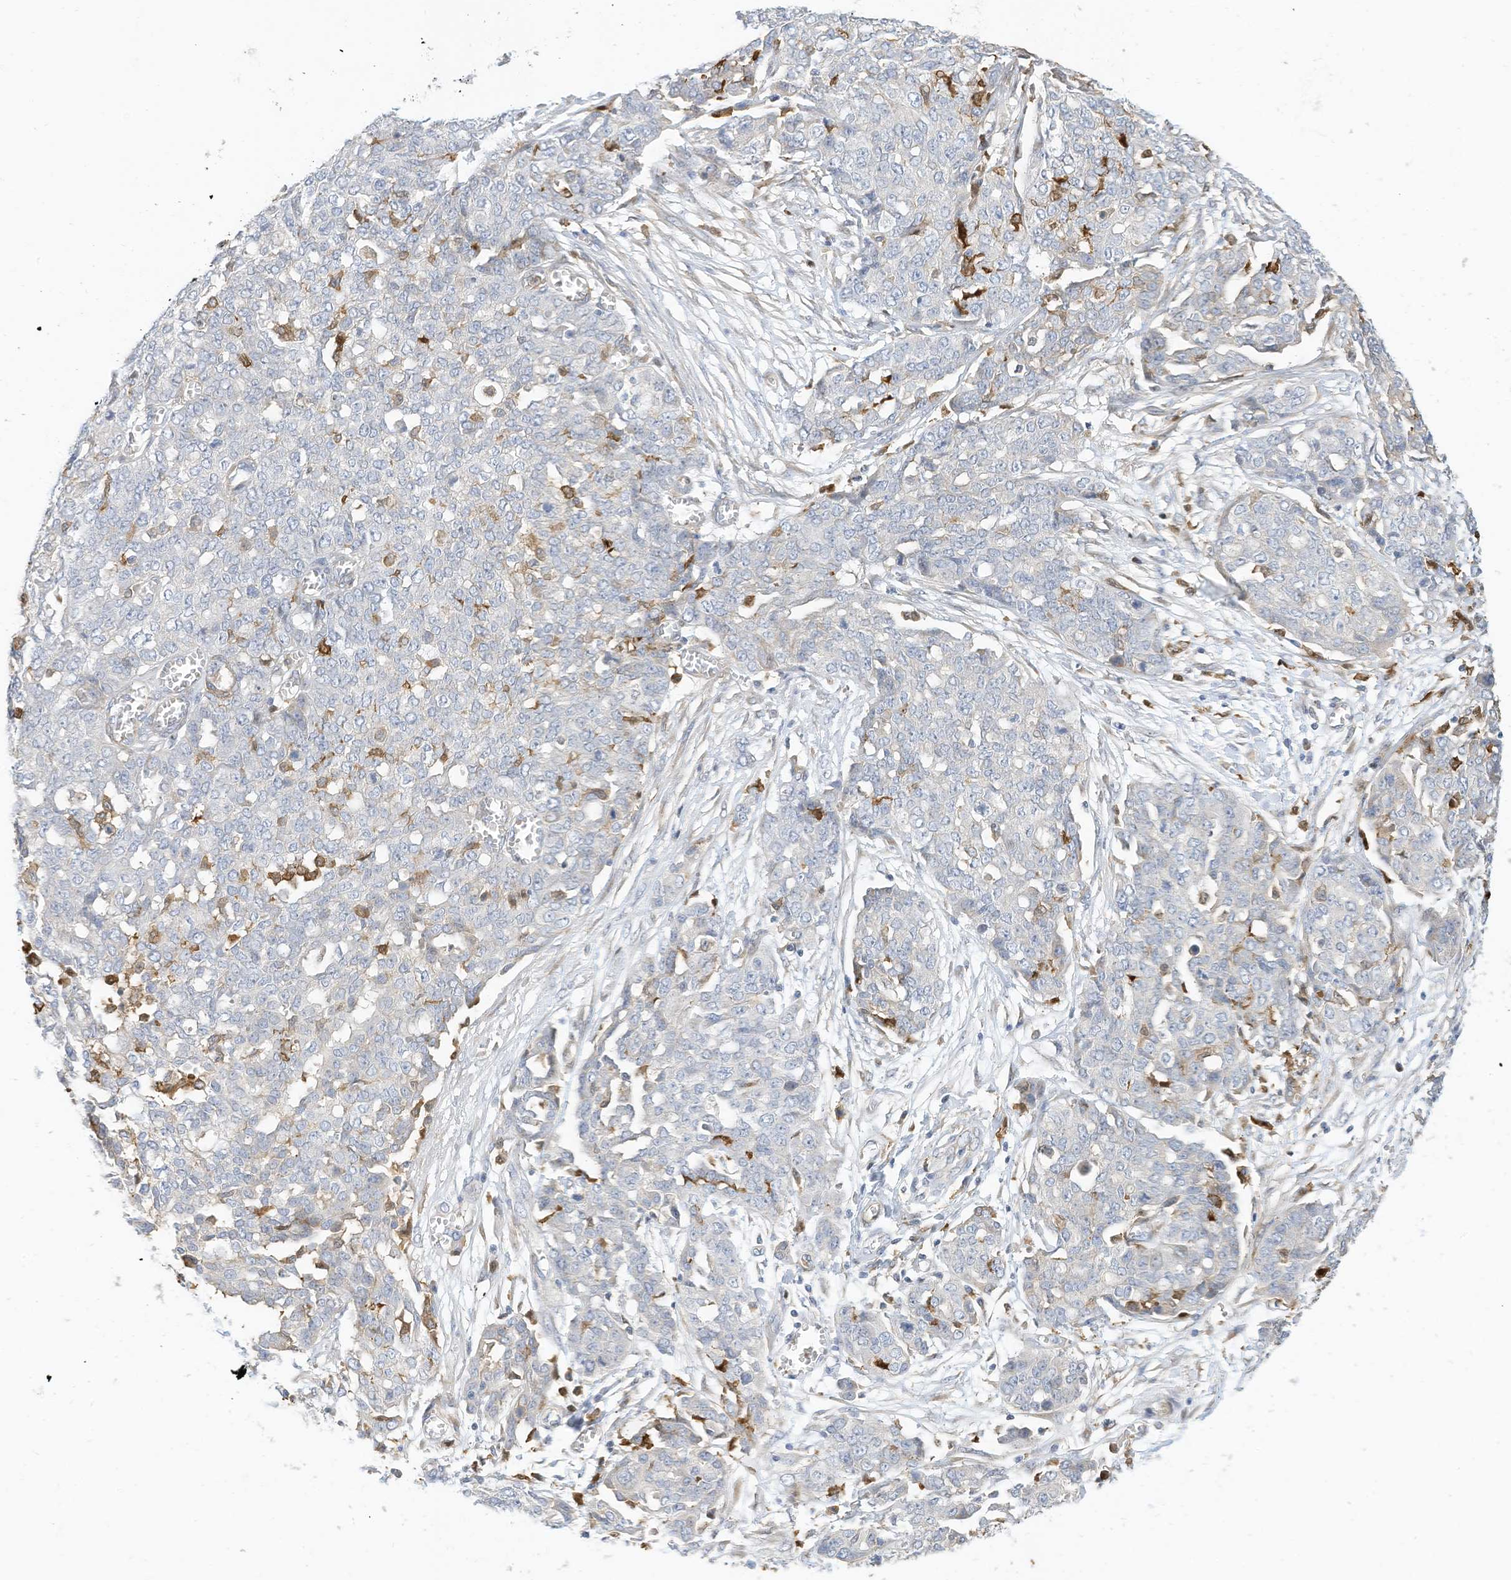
{"staining": {"intensity": "negative", "quantity": "none", "location": "none"}, "tissue": "ovarian cancer", "cell_type": "Tumor cells", "image_type": "cancer", "snomed": [{"axis": "morphology", "description": "Cystadenocarcinoma, serous, NOS"}, {"axis": "topography", "description": "Soft tissue"}, {"axis": "topography", "description": "Ovary"}], "caption": "High power microscopy photomicrograph of an immunohistochemistry image of ovarian cancer, revealing no significant staining in tumor cells.", "gene": "ATP13A1", "patient": {"sex": "female", "age": 57}}